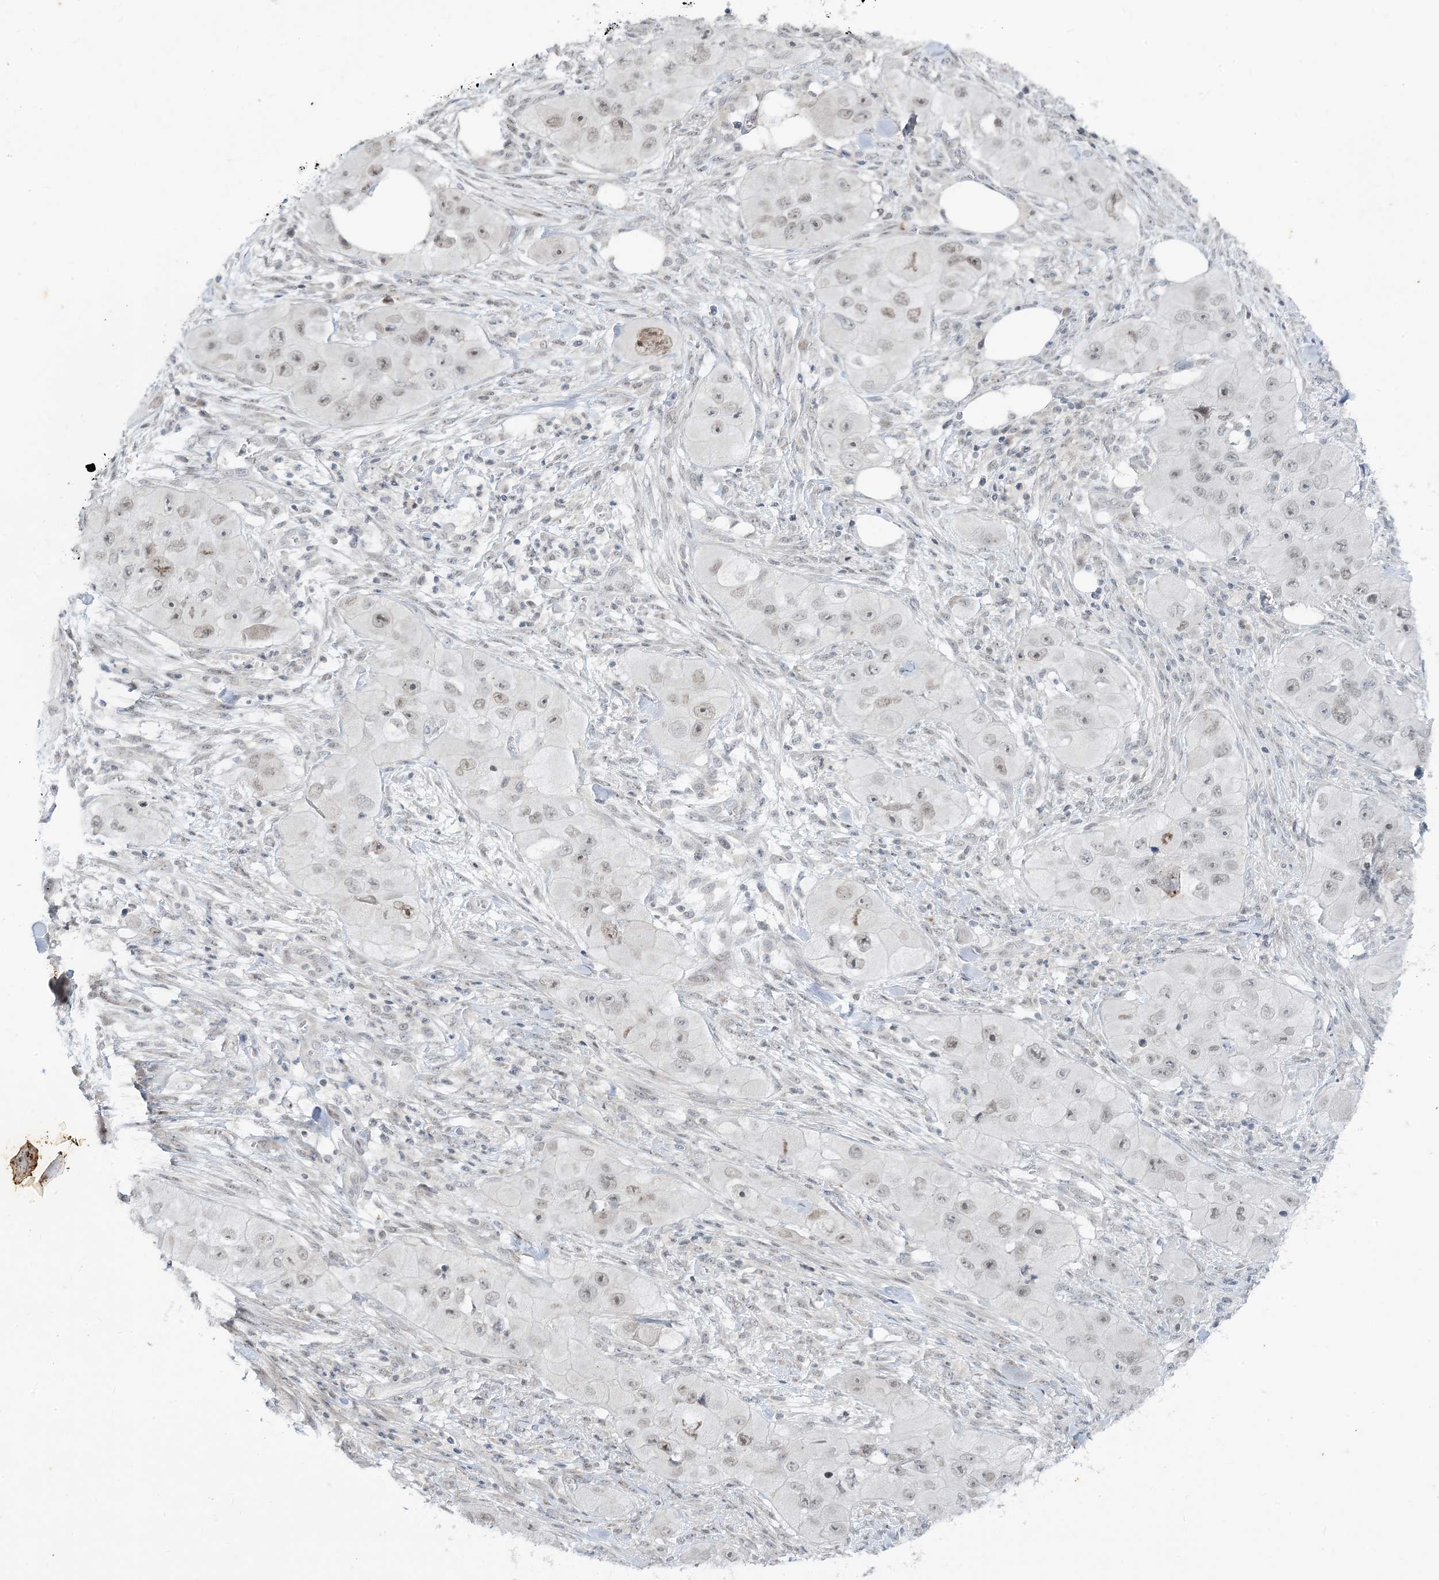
{"staining": {"intensity": "weak", "quantity": "<25%", "location": "nuclear"}, "tissue": "skin cancer", "cell_type": "Tumor cells", "image_type": "cancer", "snomed": [{"axis": "morphology", "description": "Squamous cell carcinoma, NOS"}, {"axis": "topography", "description": "Skin"}, {"axis": "topography", "description": "Subcutis"}], "caption": "Immunohistochemistry (IHC) of skin cancer reveals no expression in tumor cells.", "gene": "LEXM", "patient": {"sex": "male", "age": 73}}